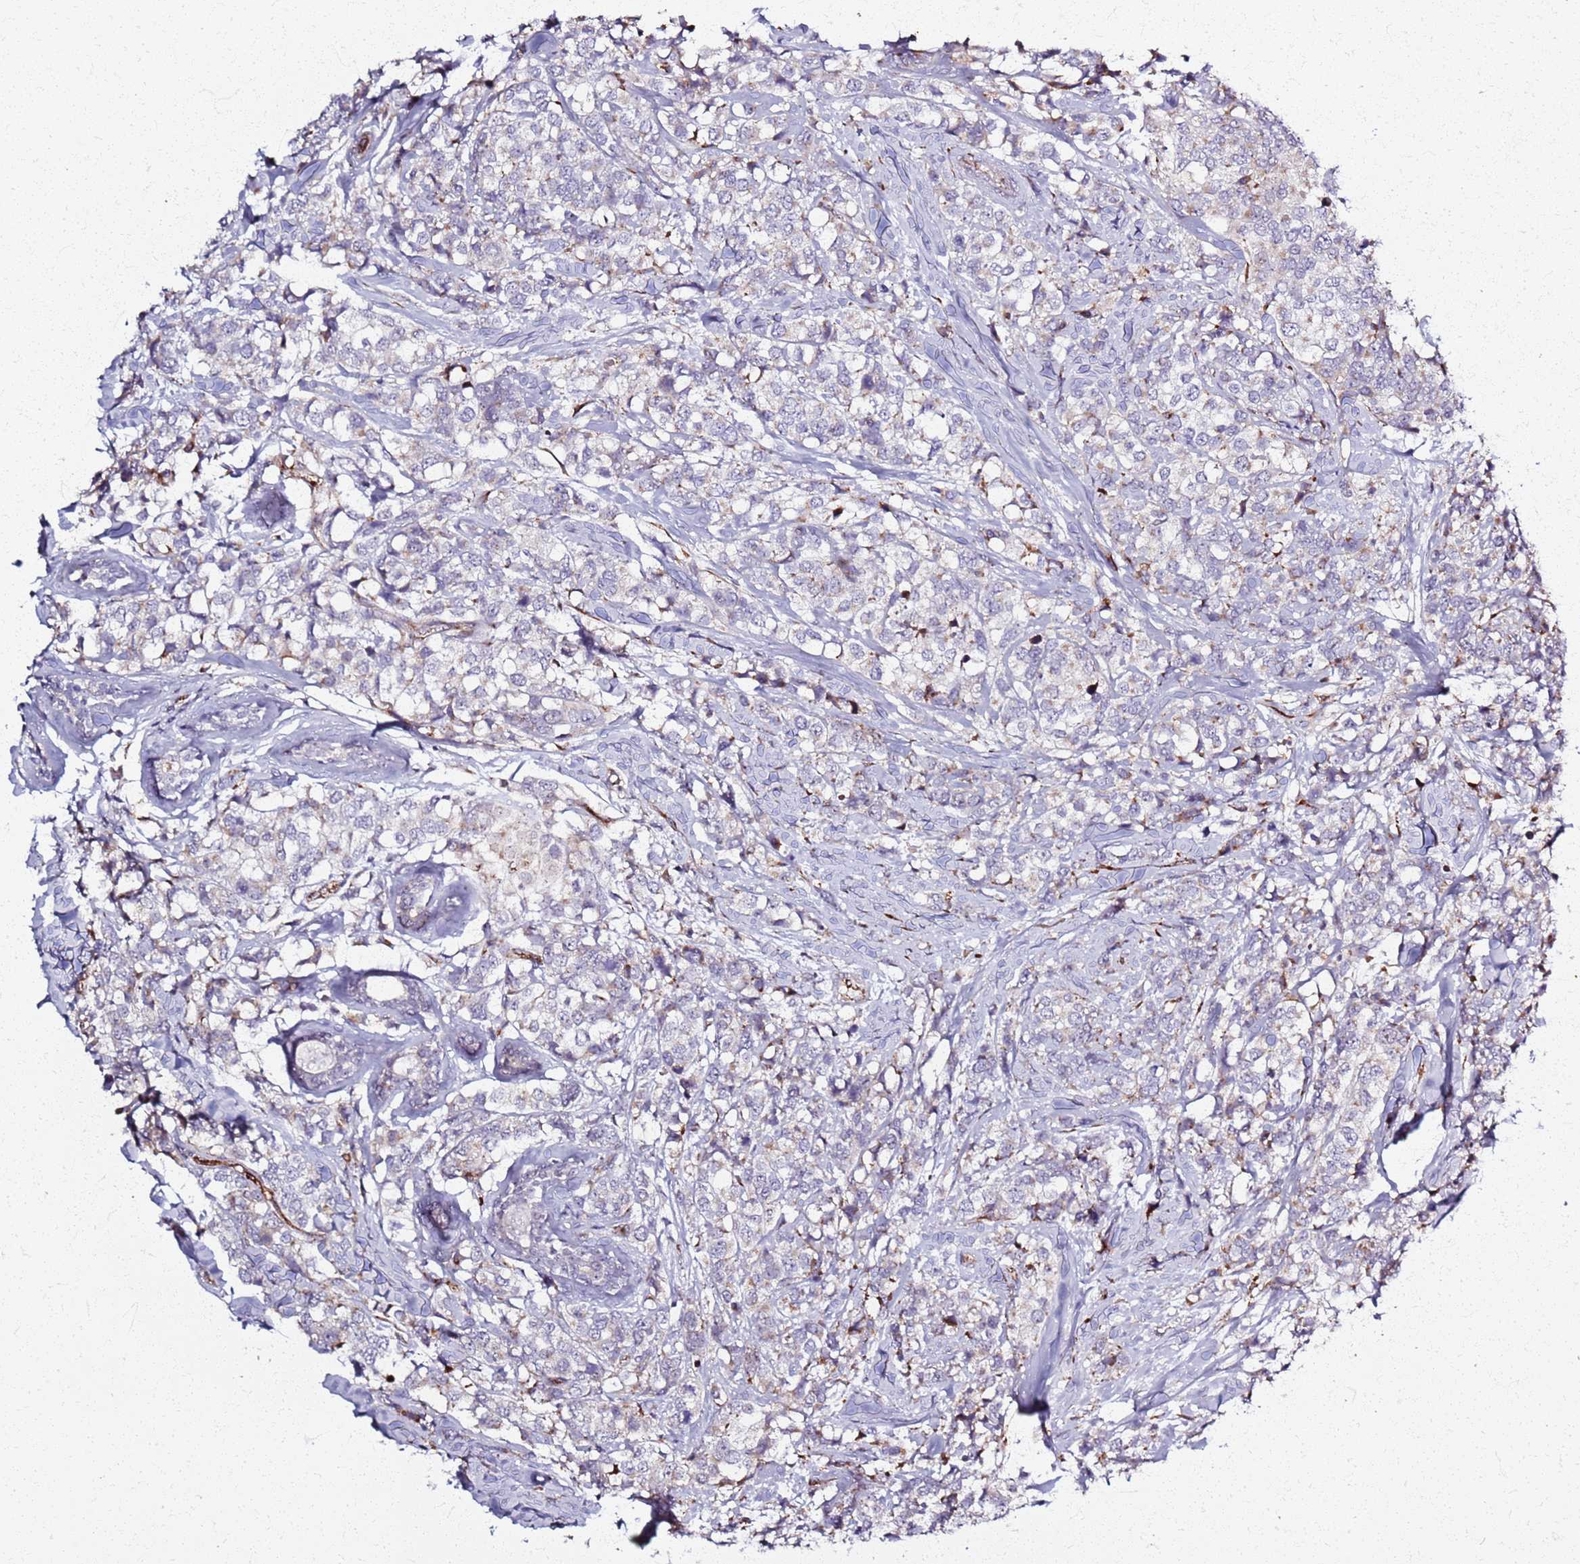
{"staining": {"intensity": "negative", "quantity": "none", "location": "none"}, "tissue": "breast cancer", "cell_type": "Tumor cells", "image_type": "cancer", "snomed": [{"axis": "morphology", "description": "Lobular carcinoma"}, {"axis": "topography", "description": "Breast"}], "caption": "DAB immunohistochemical staining of lobular carcinoma (breast) shows no significant expression in tumor cells.", "gene": "KRI1", "patient": {"sex": "female", "age": 59}}